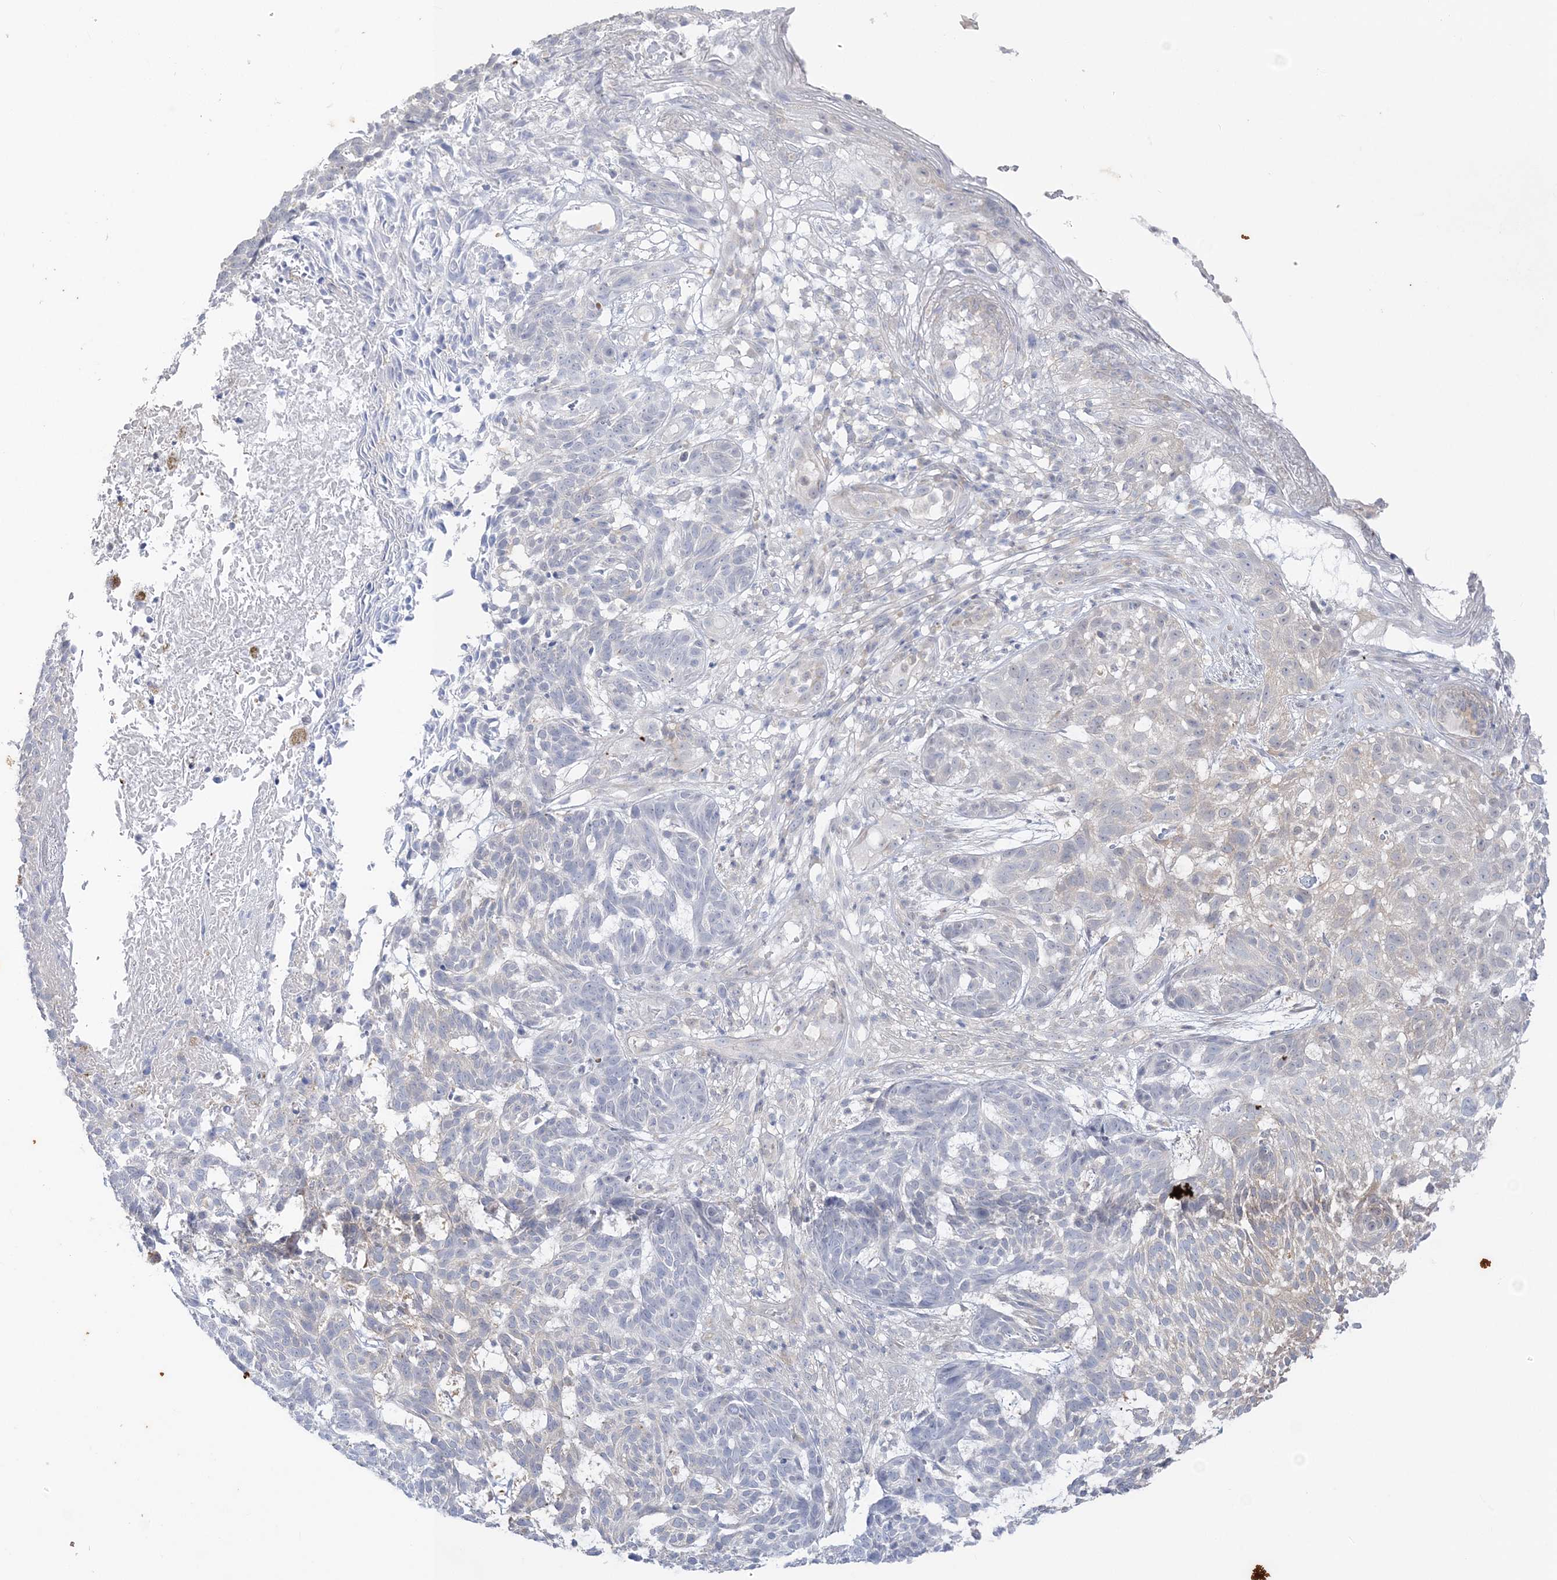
{"staining": {"intensity": "negative", "quantity": "none", "location": "none"}, "tissue": "skin cancer", "cell_type": "Tumor cells", "image_type": "cancer", "snomed": [{"axis": "morphology", "description": "Basal cell carcinoma"}, {"axis": "topography", "description": "Skin"}], "caption": "The photomicrograph reveals no staining of tumor cells in skin basal cell carcinoma. (DAB IHC, high magnification).", "gene": "THADA", "patient": {"sex": "male", "age": 85}}